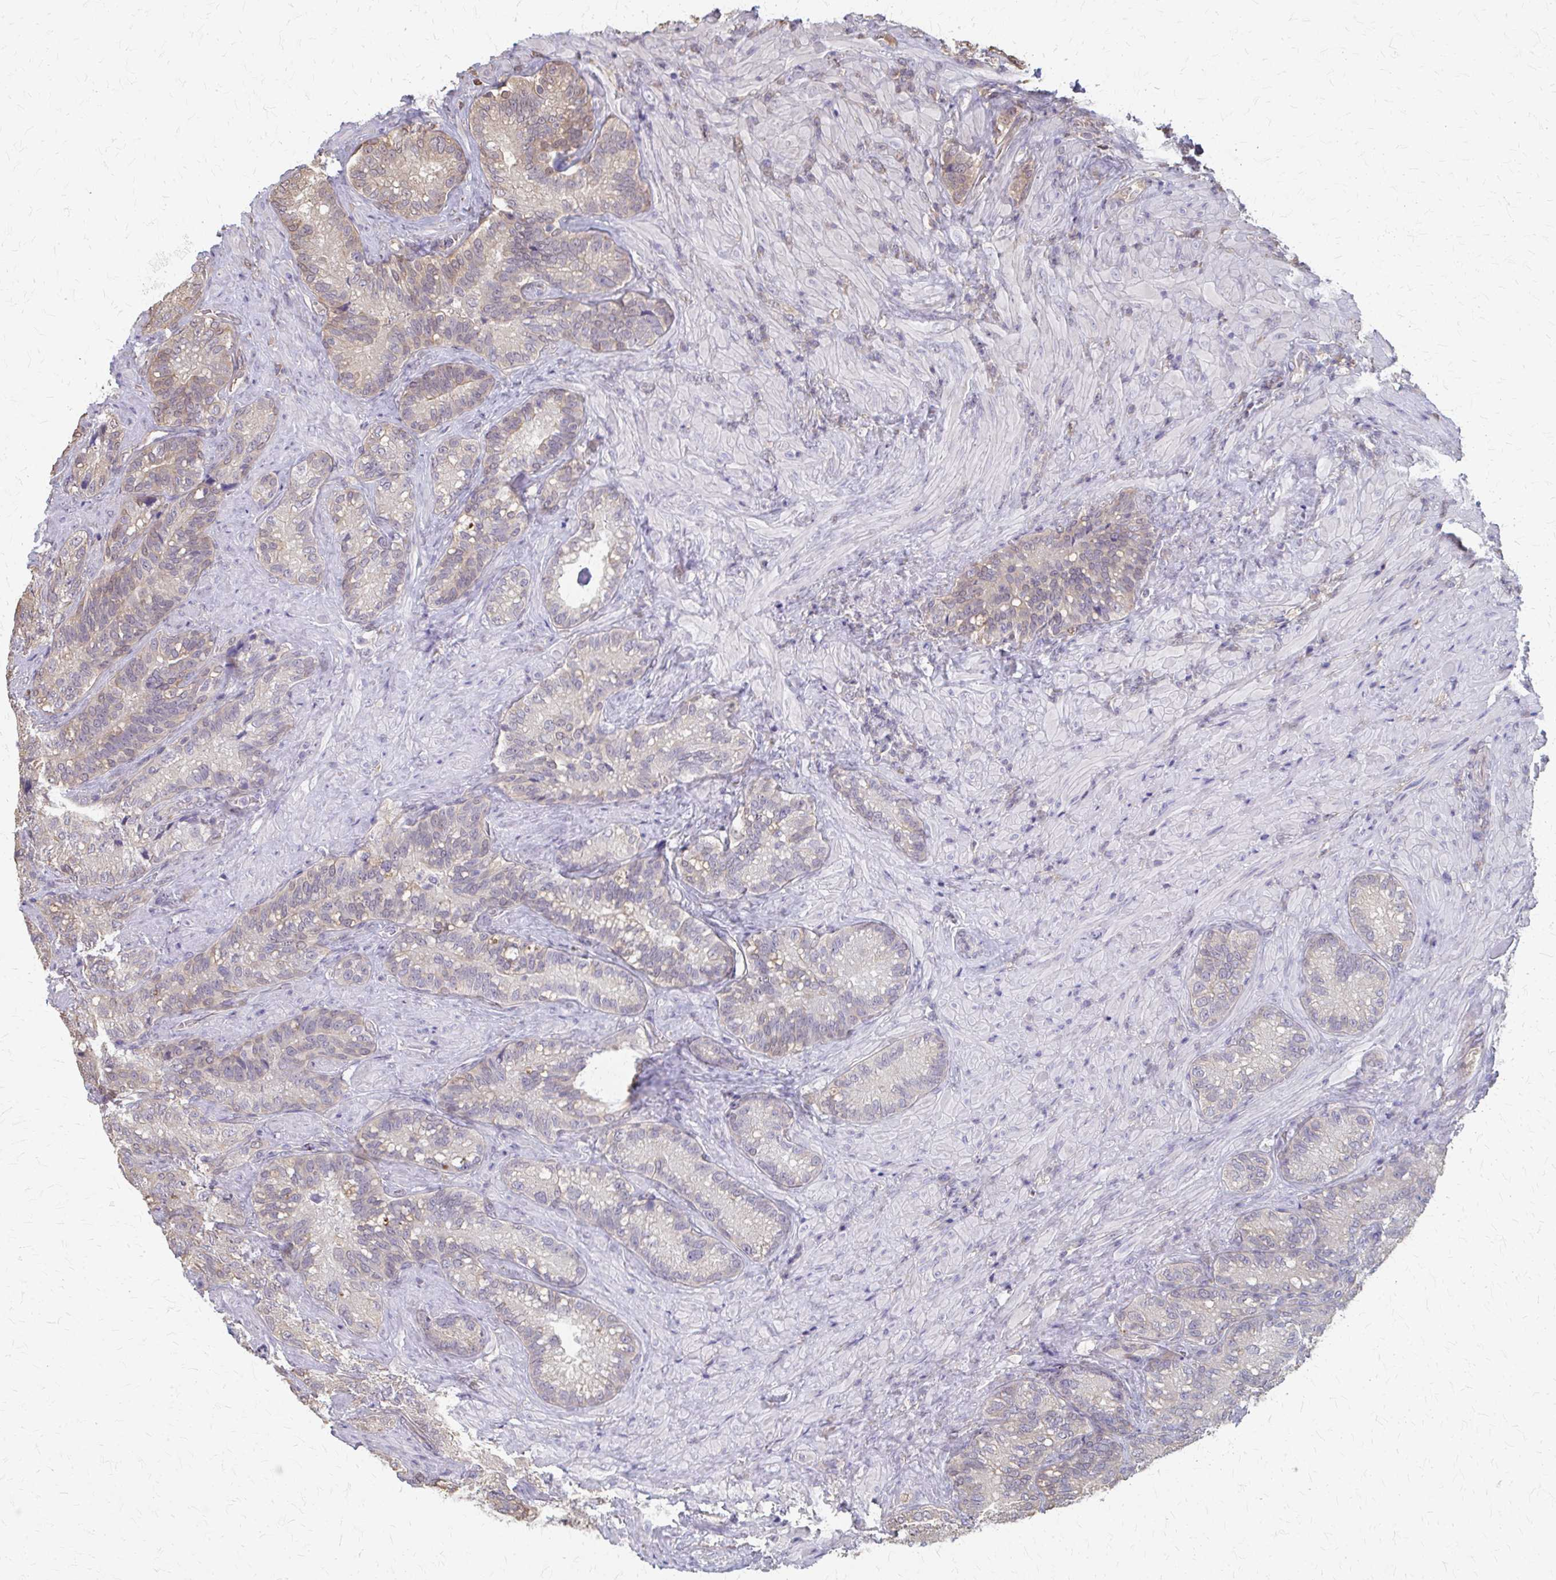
{"staining": {"intensity": "weak", "quantity": "25%-75%", "location": "cytoplasmic/membranous"}, "tissue": "seminal vesicle", "cell_type": "Glandular cells", "image_type": "normal", "snomed": [{"axis": "morphology", "description": "Normal tissue, NOS"}, {"axis": "topography", "description": "Seminal veicle"}], "caption": "High-magnification brightfield microscopy of benign seminal vesicle stained with DAB (3,3'-diaminobenzidine) (brown) and counterstained with hematoxylin (blue). glandular cells exhibit weak cytoplasmic/membranous expression is seen in about25%-75% of cells.", "gene": "RABGAP1L", "patient": {"sex": "male", "age": 68}}